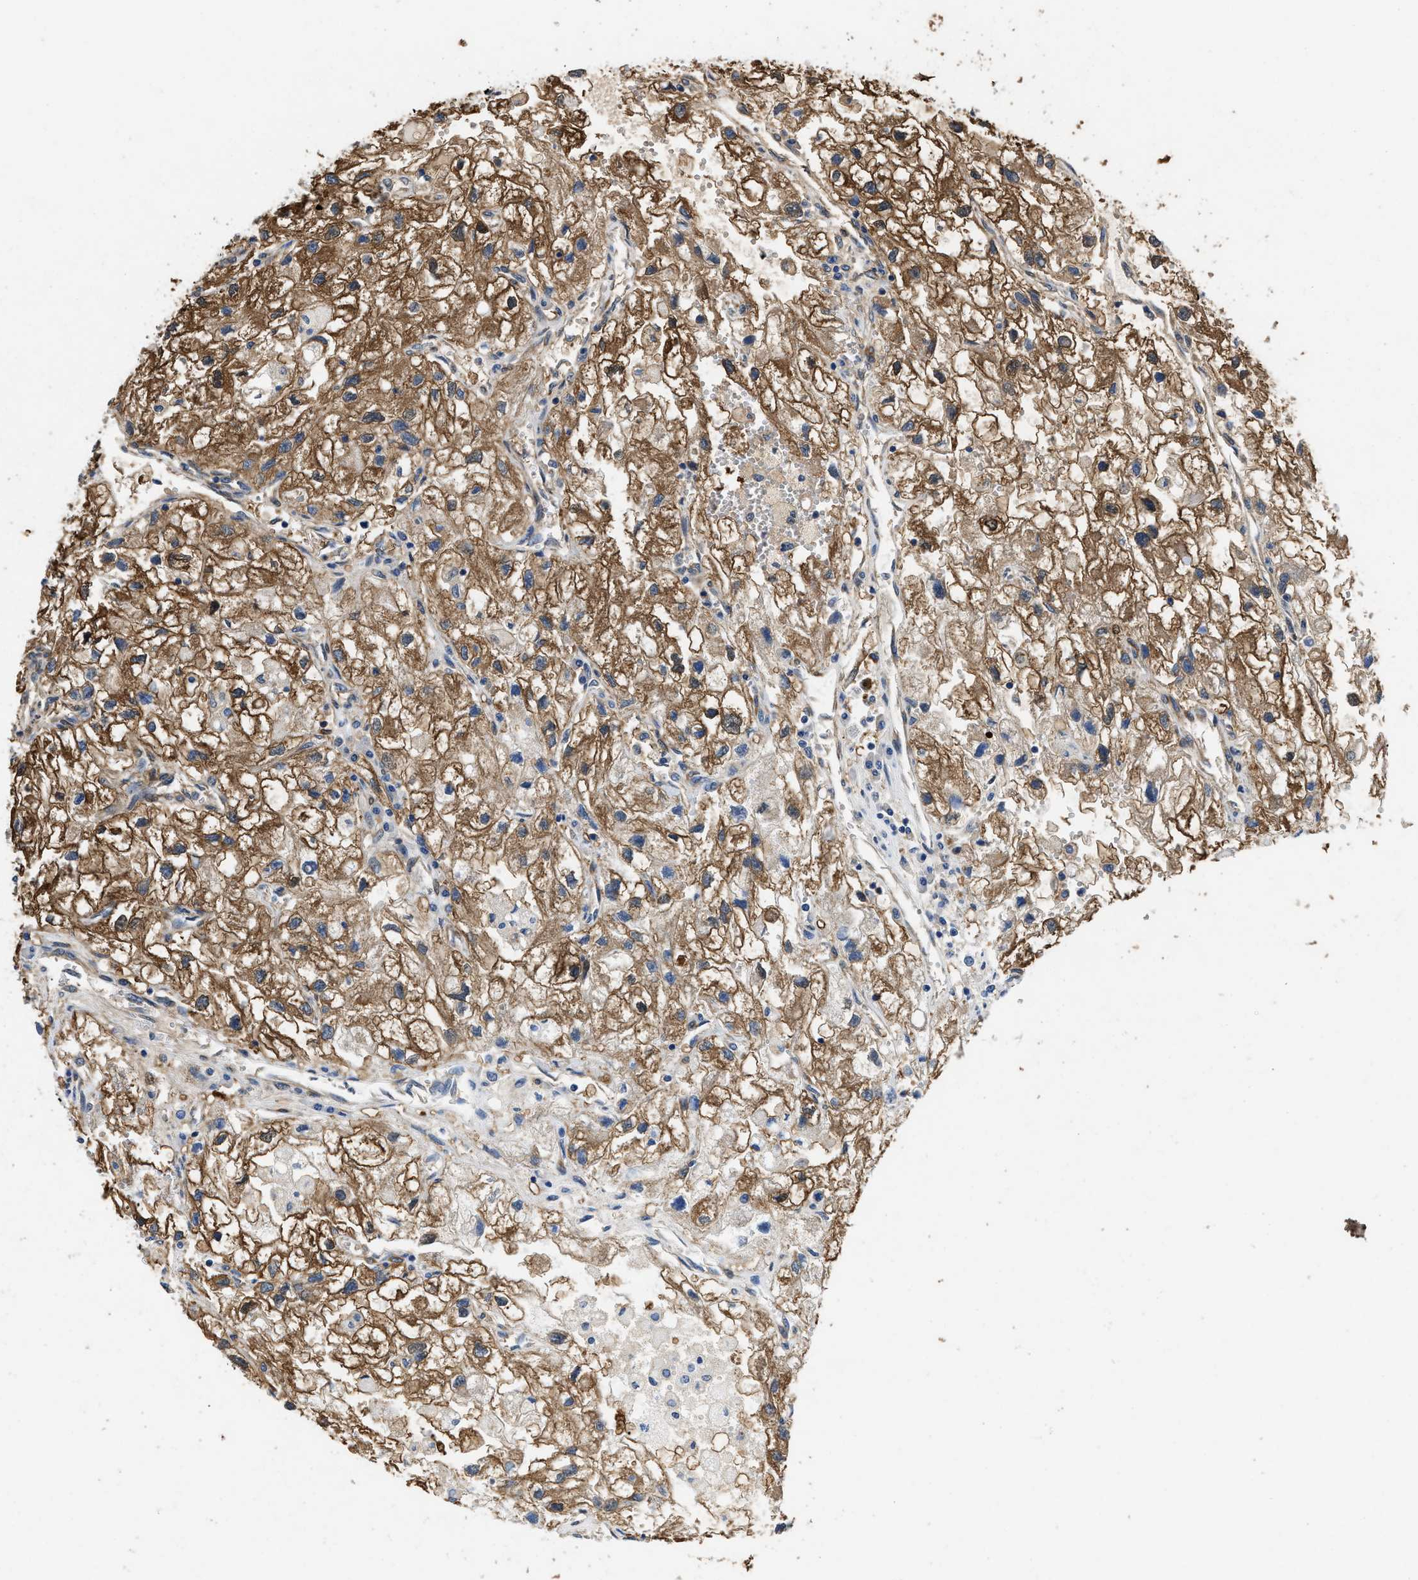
{"staining": {"intensity": "strong", "quantity": ">75%", "location": "cytoplasmic/membranous"}, "tissue": "renal cancer", "cell_type": "Tumor cells", "image_type": "cancer", "snomed": [{"axis": "morphology", "description": "Adenocarcinoma, NOS"}, {"axis": "topography", "description": "Kidney"}], "caption": "This histopathology image demonstrates adenocarcinoma (renal) stained with IHC to label a protein in brown. The cytoplasmic/membranous of tumor cells show strong positivity for the protein. Nuclei are counter-stained blue.", "gene": "RAPH1", "patient": {"sex": "female", "age": 70}}